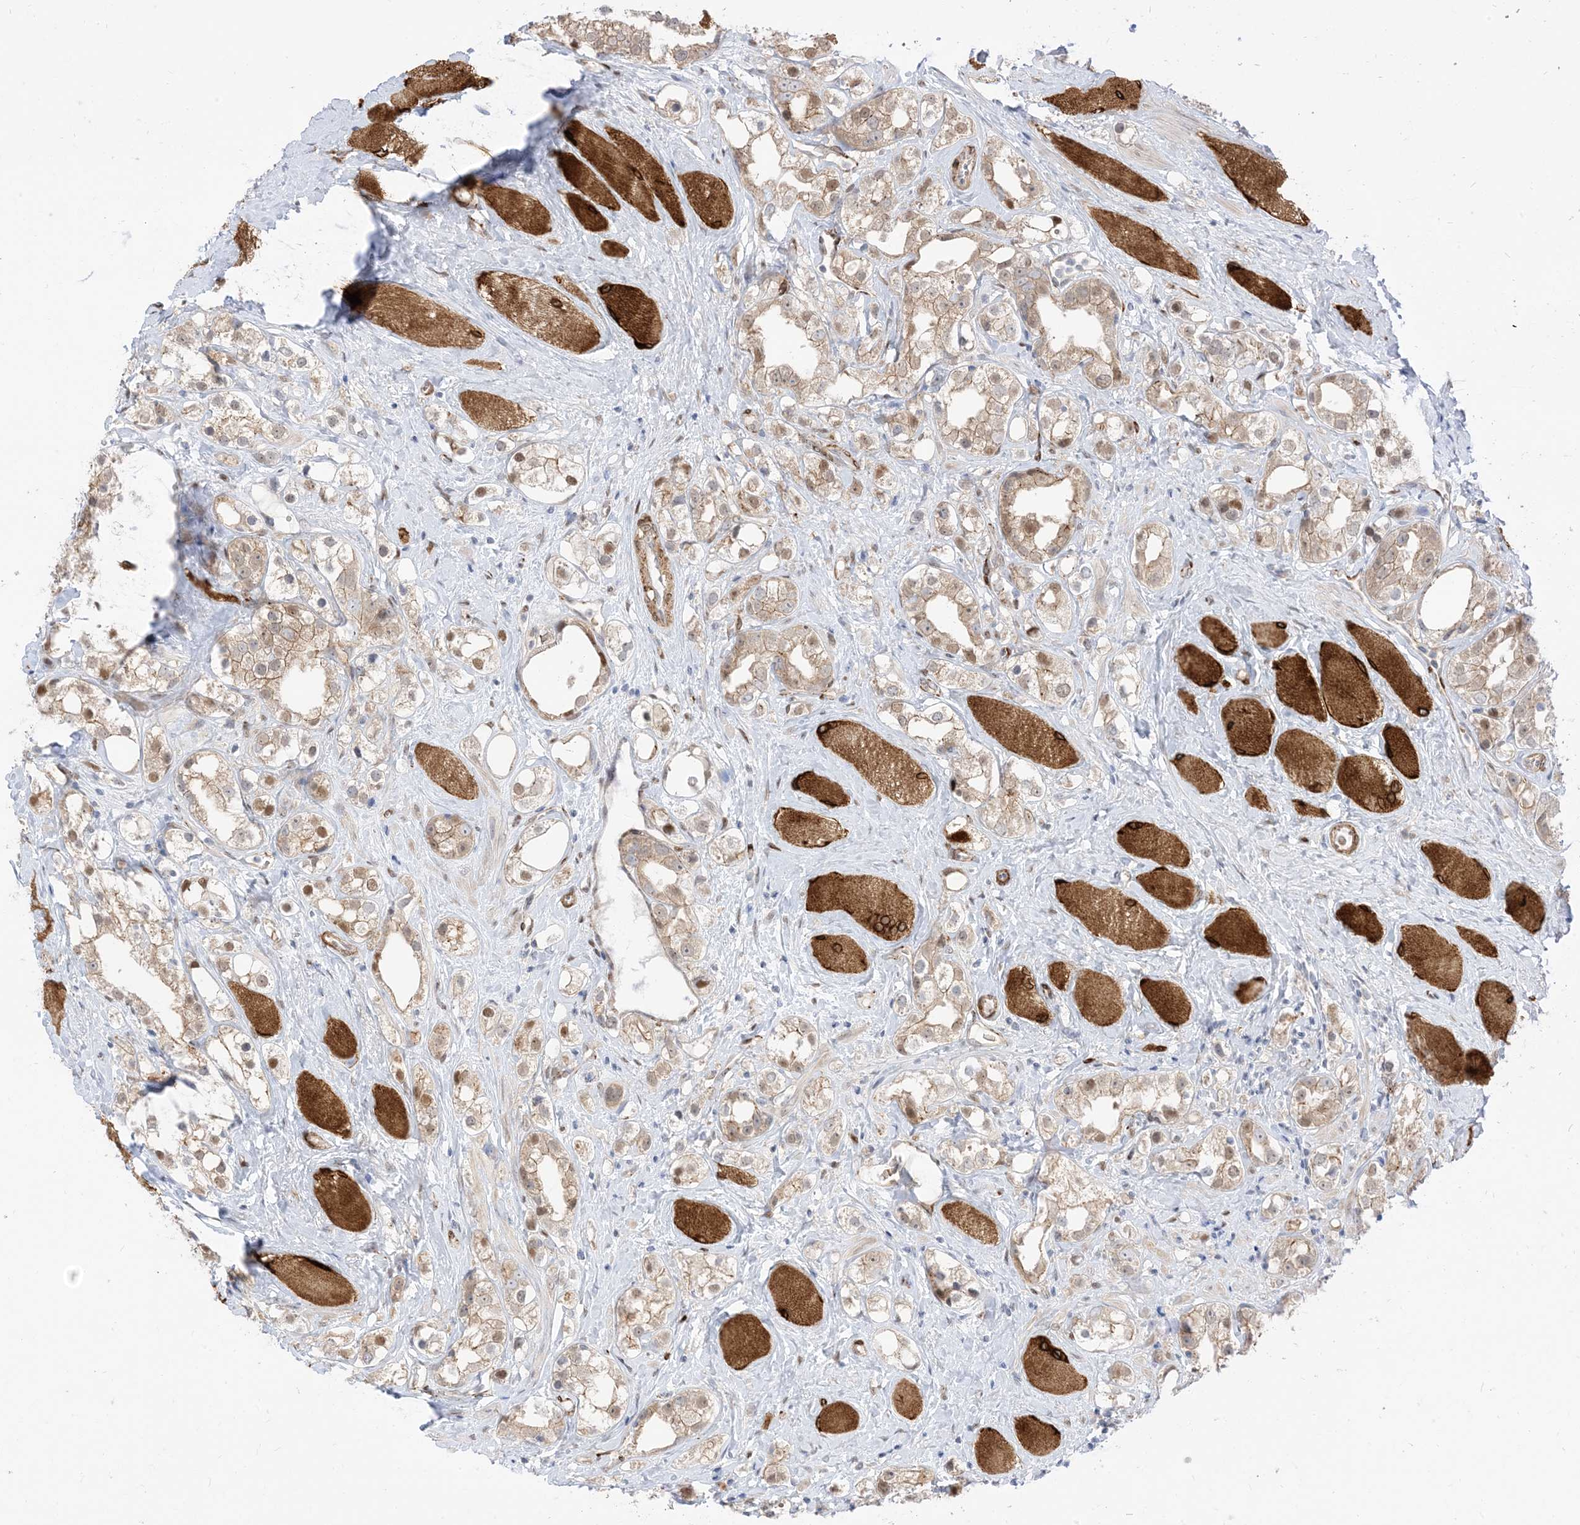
{"staining": {"intensity": "weak", "quantity": "25%-75%", "location": "cytoplasmic/membranous,nuclear"}, "tissue": "prostate cancer", "cell_type": "Tumor cells", "image_type": "cancer", "snomed": [{"axis": "morphology", "description": "Adenocarcinoma, NOS"}, {"axis": "topography", "description": "Prostate"}], "caption": "Immunohistochemistry of human adenocarcinoma (prostate) exhibits low levels of weak cytoplasmic/membranous and nuclear staining in about 25%-75% of tumor cells.", "gene": "RIN1", "patient": {"sex": "male", "age": 79}}